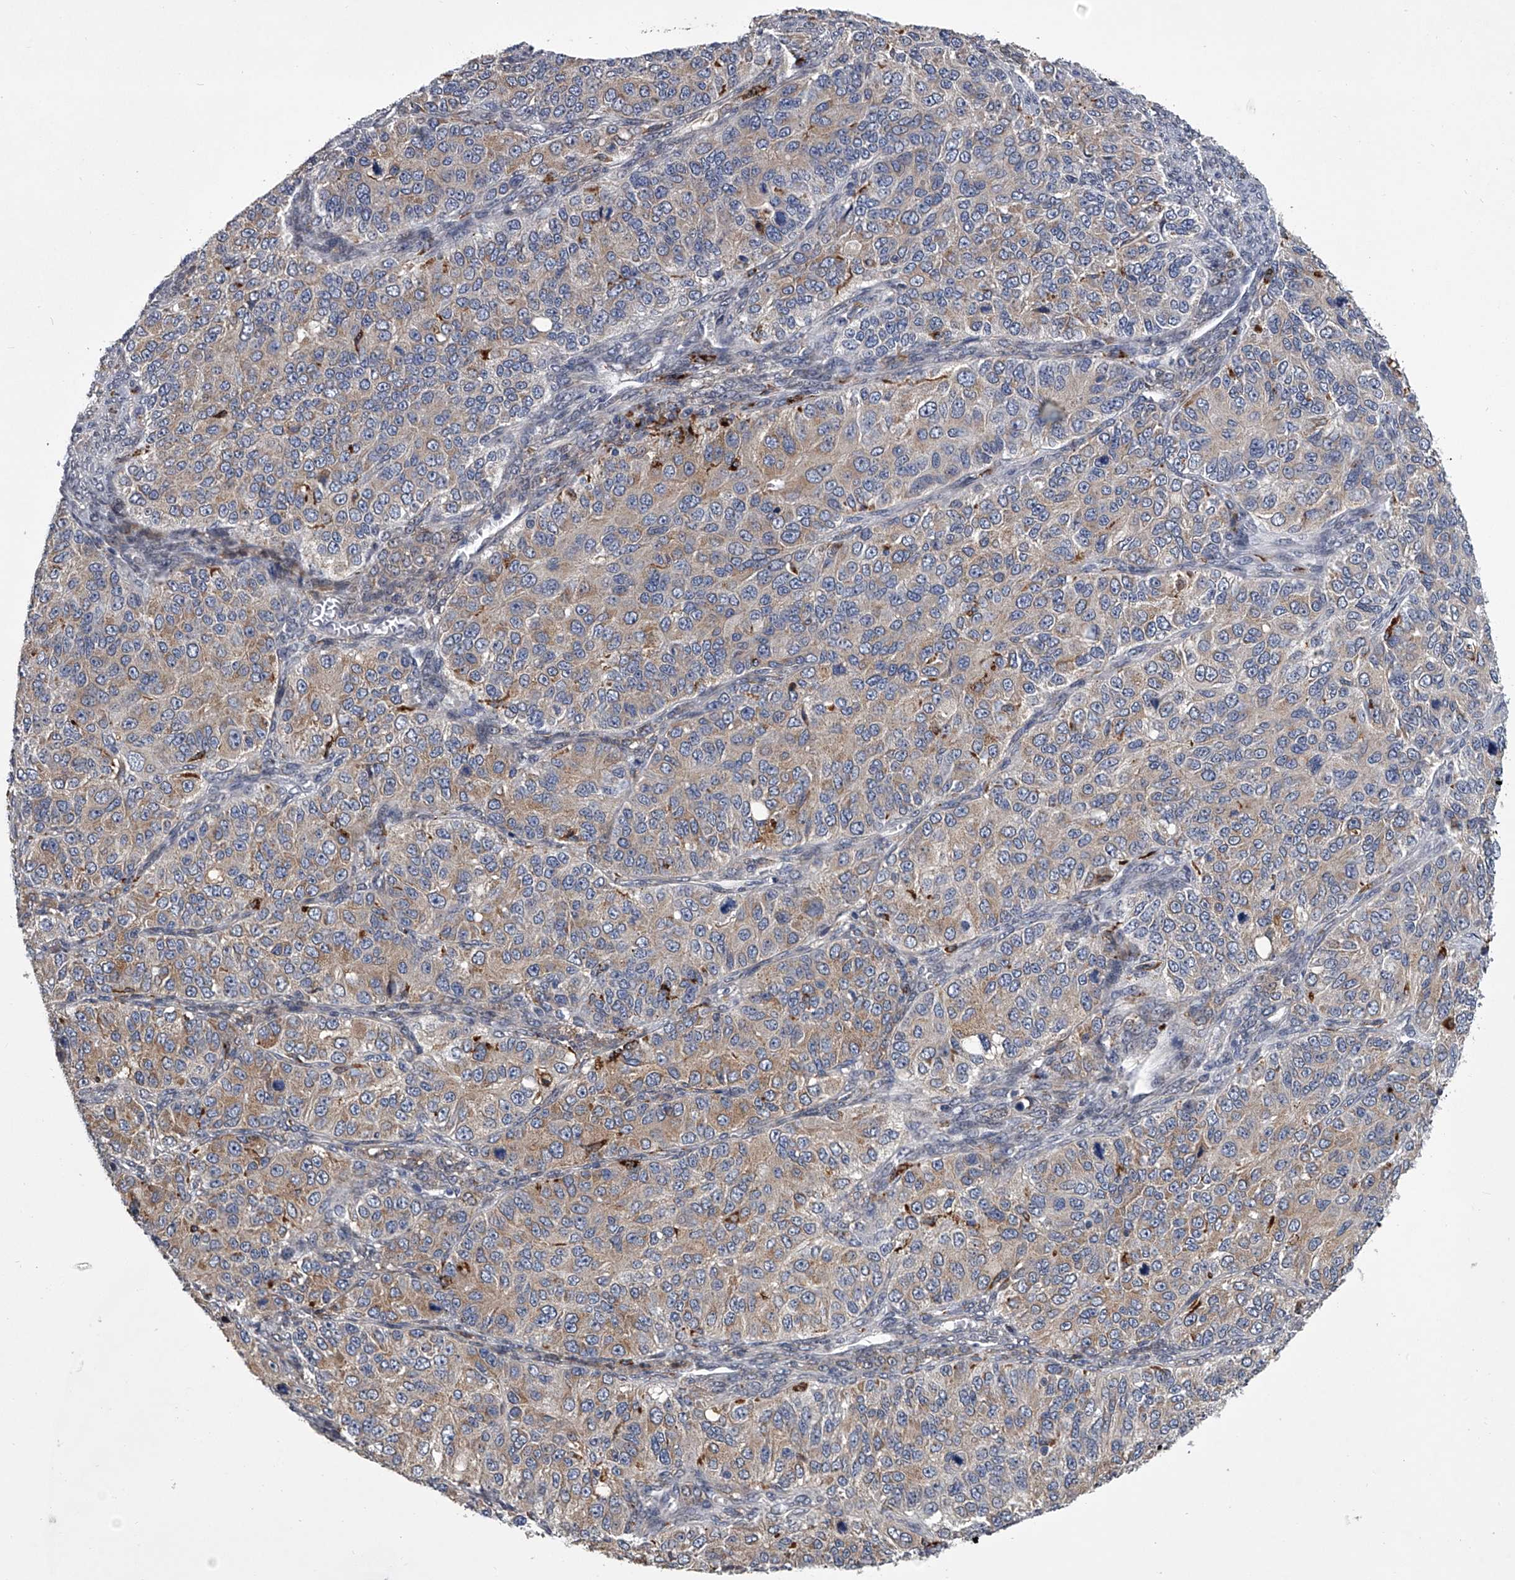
{"staining": {"intensity": "weak", "quantity": "25%-75%", "location": "cytoplasmic/membranous"}, "tissue": "ovarian cancer", "cell_type": "Tumor cells", "image_type": "cancer", "snomed": [{"axis": "morphology", "description": "Carcinoma, endometroid"}, {"axis": "topography", "description": "Ovary"}], "caption": "Protein expression by immunohistochemistry (IHC) exhibits weak cytoplasmic/membranous staining in about 25%-75% of tumor cells in endometroid carcinoma (ovarian). (Stains: DAB (3,3'-diaminobenzidine) in brown, nuclei in blue, Microscopy: brightfield microscopy at high magnification).", "gene": "TRIM8", "patient": {"sex": "female", "age": 51}}